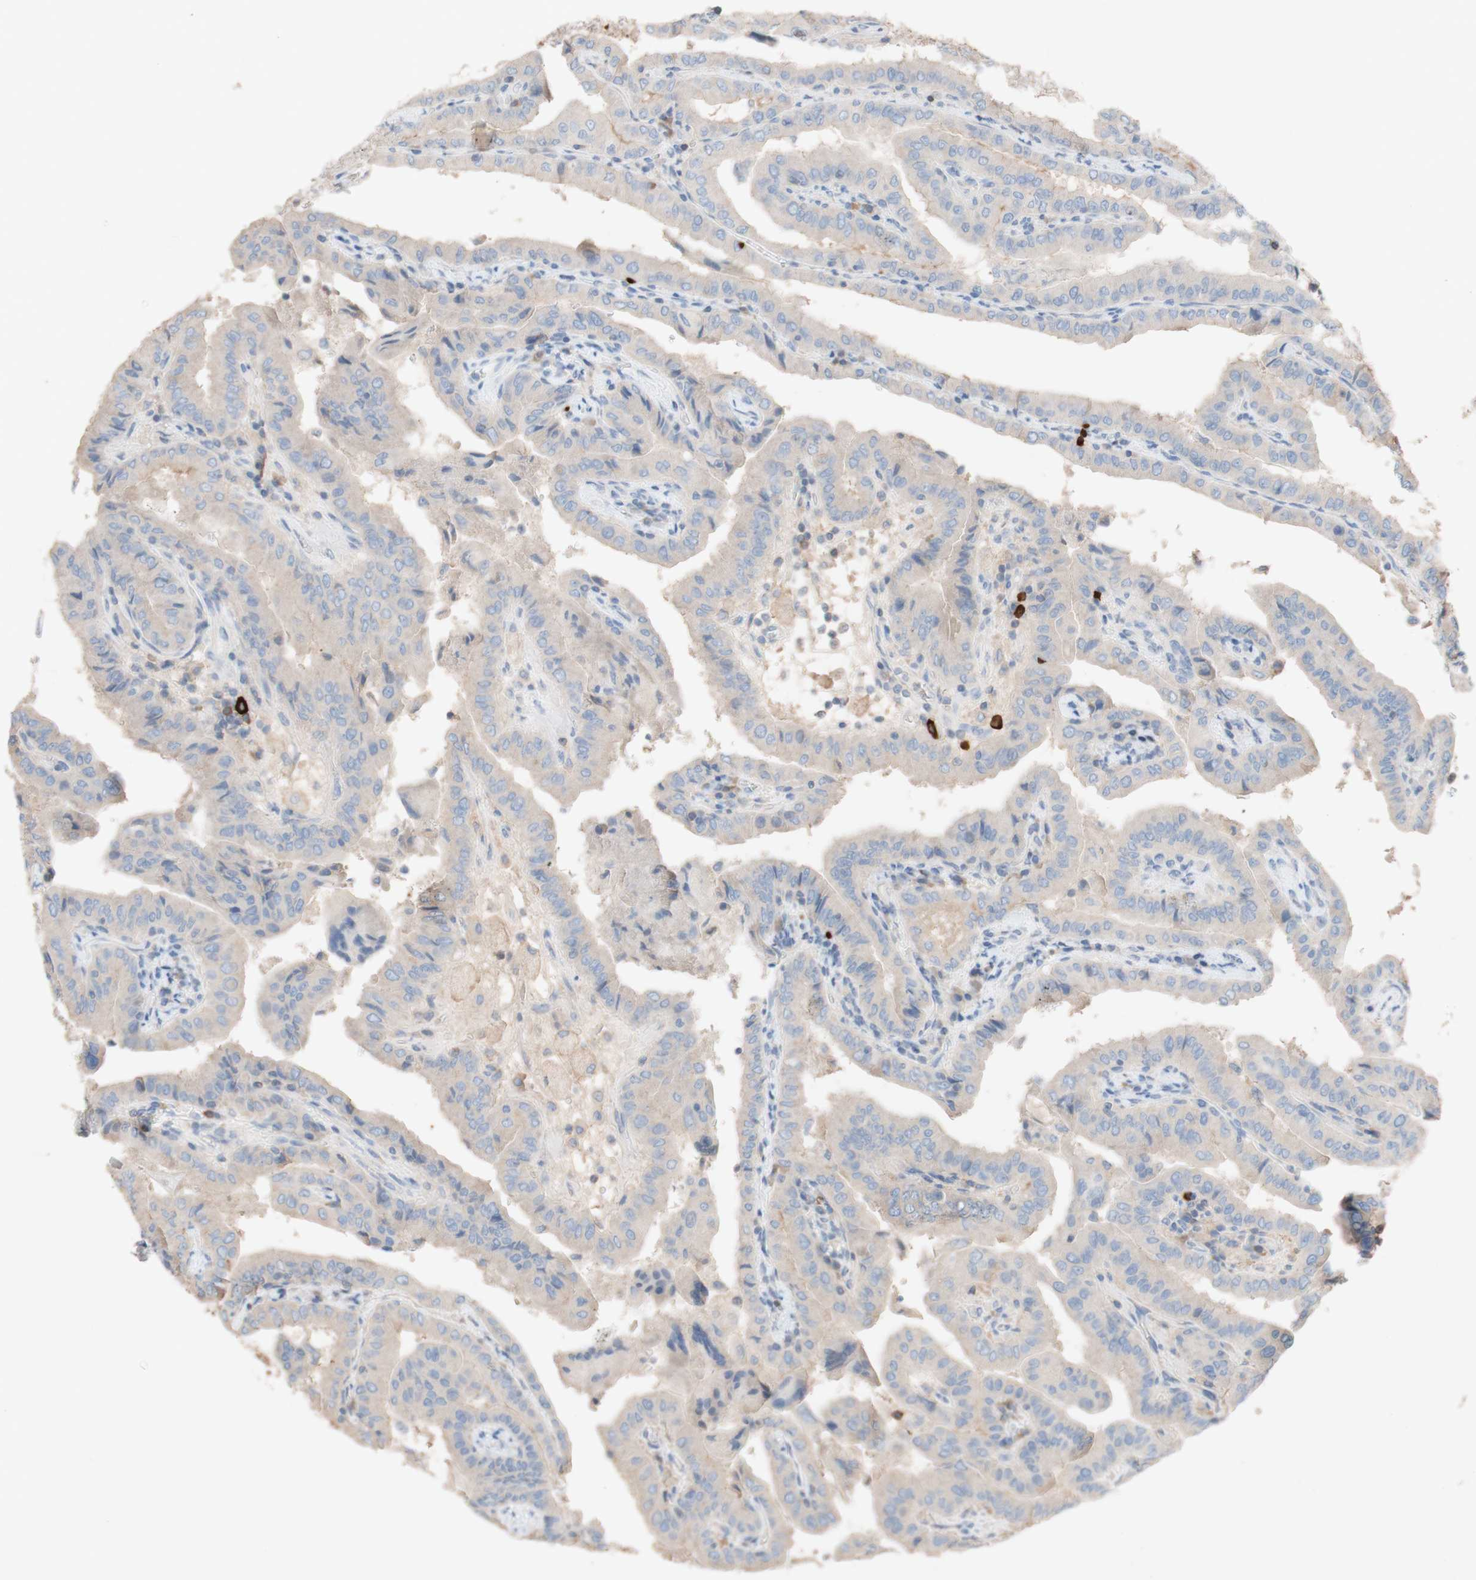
{"staining": {"intensity": "weak", "quantity": ">75%", "location": "cytoplasmic/membranous"}, "tissue": "thyroid cancer", "cell_type": "Tumor cells", "image_type": "cancer", "snomed": [{"axis": "morphology", "description": "Papillary adenocarcinoma, NOS"}, {"axis": "topography", "description": "Thyroid gland"}], "caption": "The histopathology image demonstrates a brown stain indicating the presence of a protein in the cytoplasmic/membranous of tumor cells in papillary adenocarcinoma (thyroid). The staining is performed using DAB brown chromogen to label protein expression. The nuclei are counter-stained blue using hematoxylin.", "gene": "PACSIN1", "patient": {"sex": "male", "age": 33}}